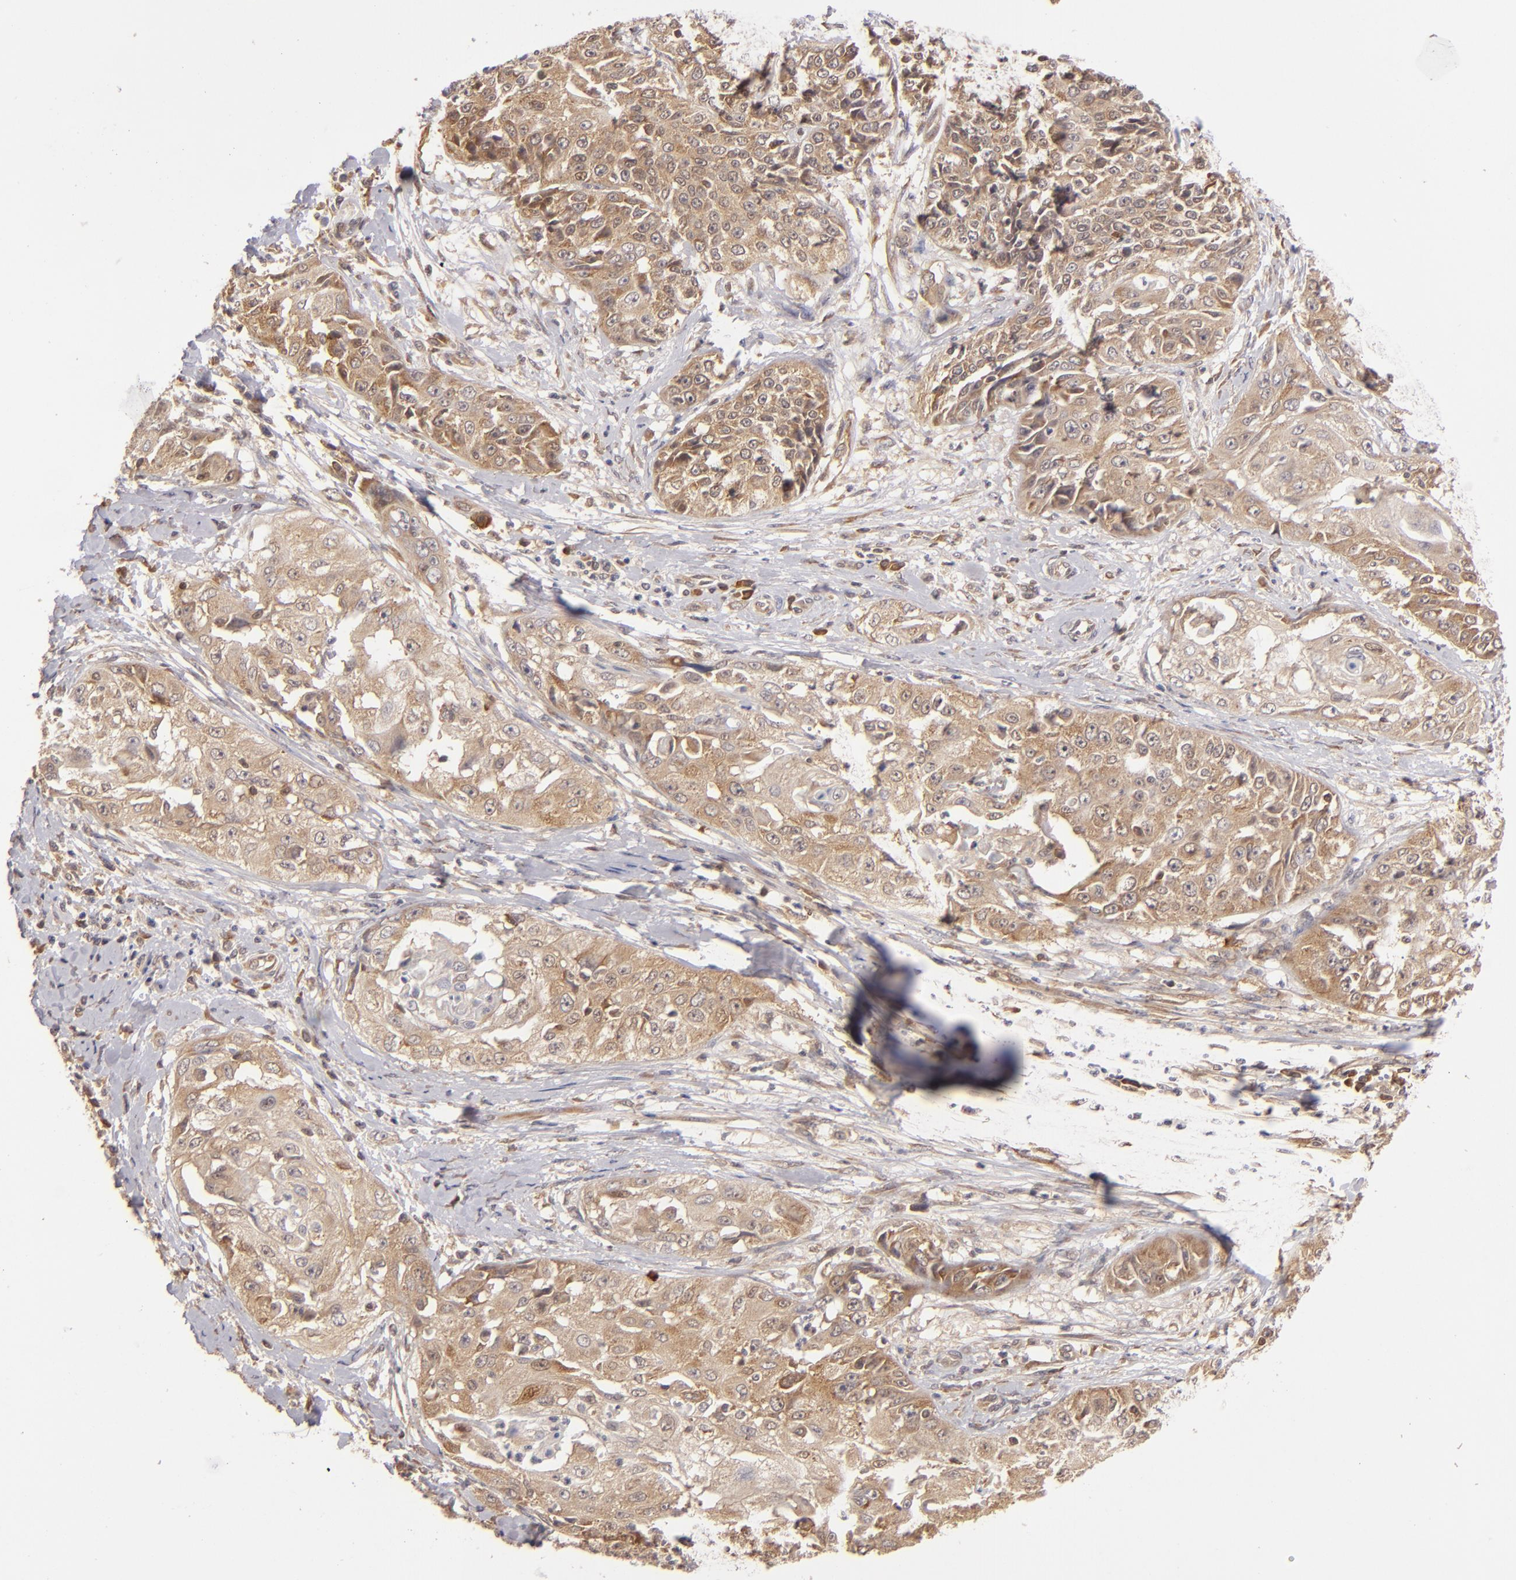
{"staining": {"intensity": "moderate", "quantity": ">75%", "location": "cytoplasmic/membranous"}, "tissue": "cervical cancer", "cell_type": "Tumor cells", "image_type": "cancer", "snomed": [{"axis": "morphology", "description": "Squamous cell carcinoma, NOS"}, {"axis": "topography", "description": "Cervix"}], "caption": "Cervical cancer (squamous cell carcinoma) stained with DAB IHC demonstrates medium levels of moderate cytoplasmic/membranous expression in approximately >75% of tumor cells. The staining was performed using DAB, with brown indicating positive protein expression. Nuclei are stained blue with hematoxylin.", "gene": "MAPK3", "patient": {"sex": "female", "age": 64}}